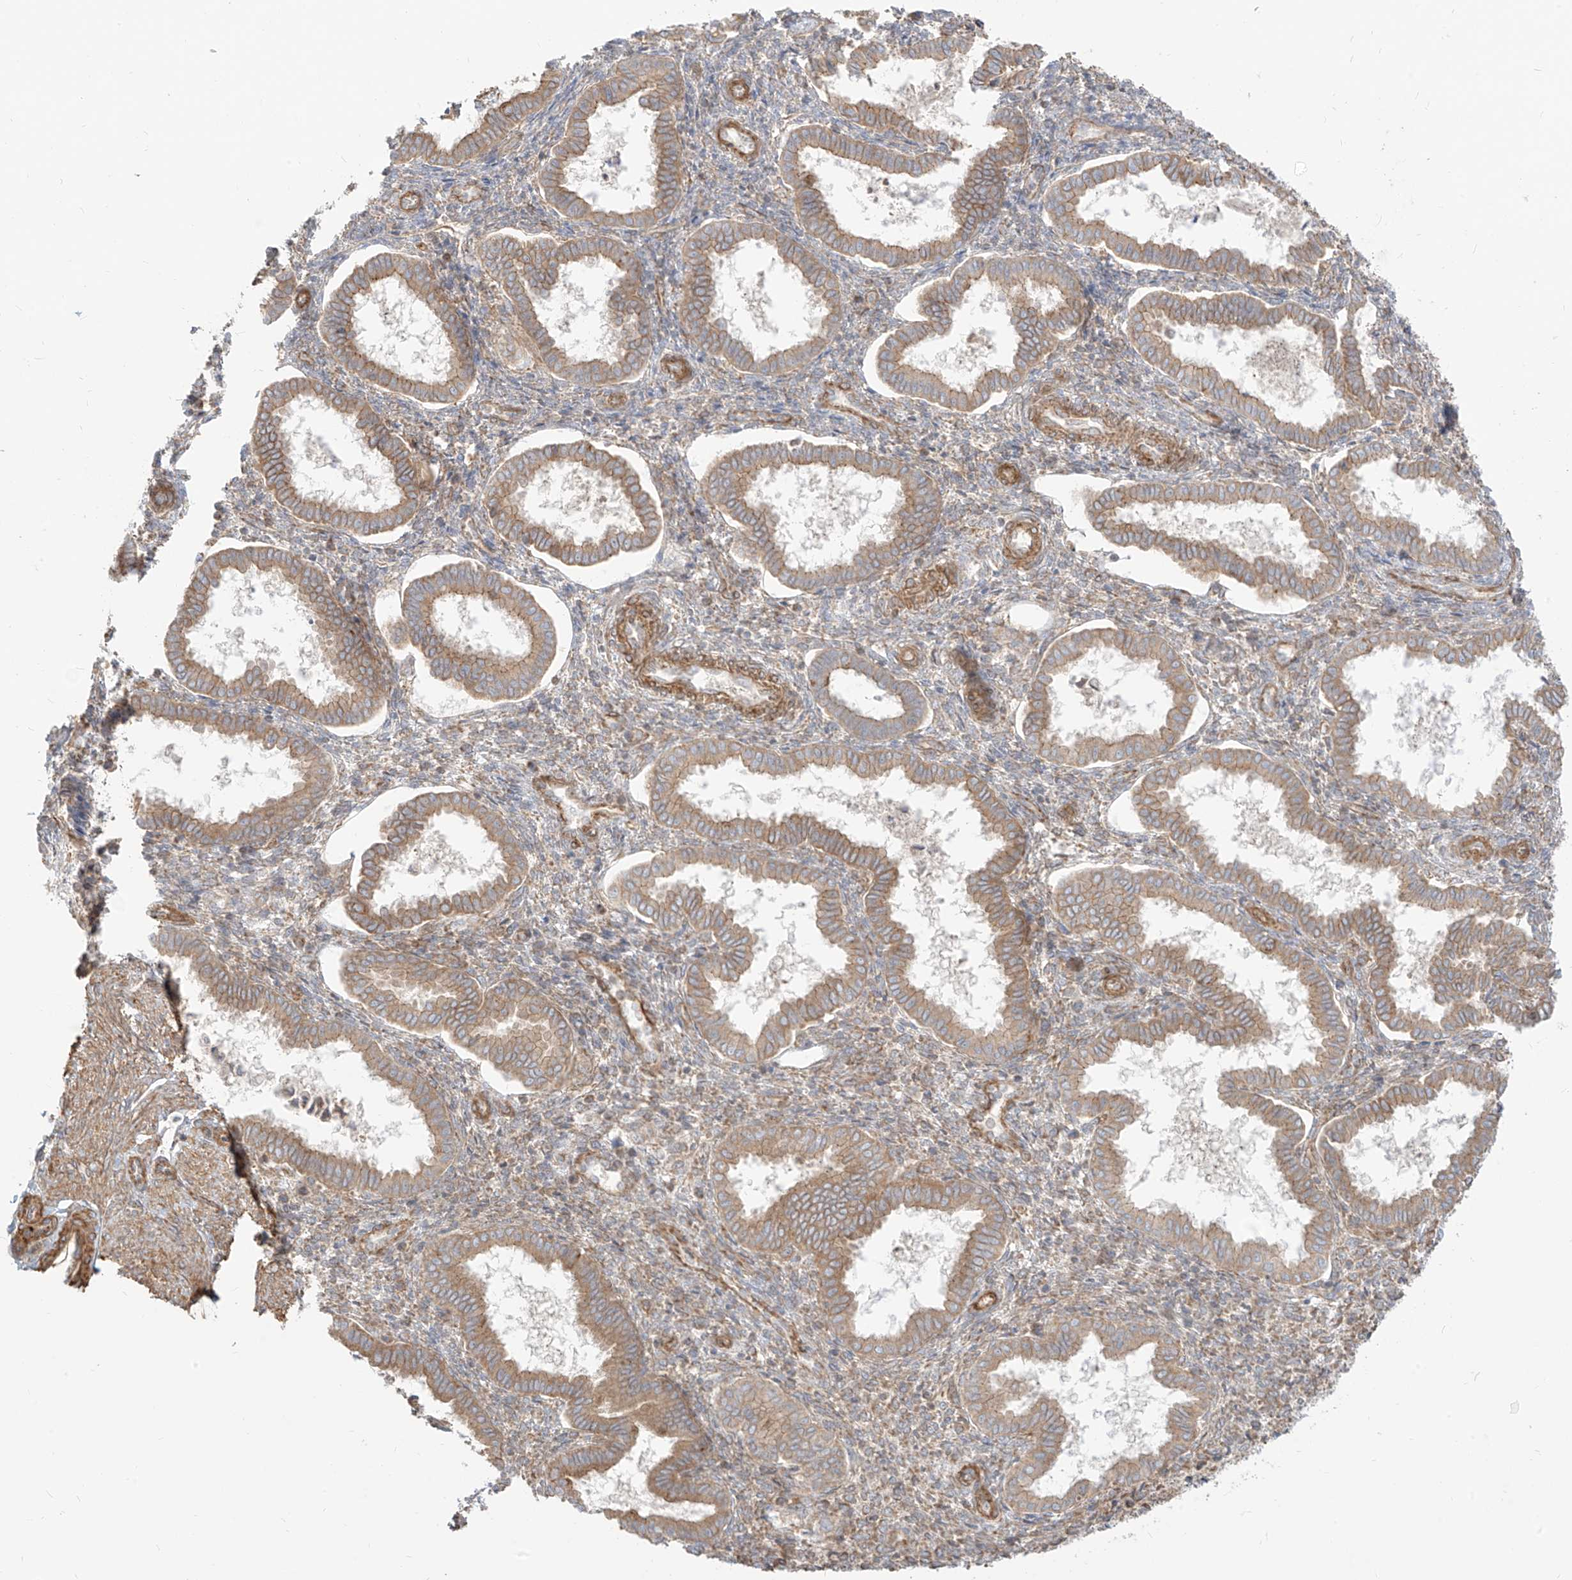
{"staining": {"intensity": "moderate", "quantity": "<25%", "location": "cytoplasmic/membranous"}, "tissue": "endometrium", "cell_type": "Cells in endometrial stroma", "image_type": "normal", "snomed": [{"axis": "morphology", "description": "Normal tissue, NOS"}, {"axis": "topography", "description": "Endometrium"}], "caption": "This micrograph shows IHC staining of unremarkable endometrium, with low moderate cytoplasmic/membranous expression in about <25% of cells in endometrial stroma.", "gene": "PLCL1", "patient": {"sex": "female", "age": 24}}